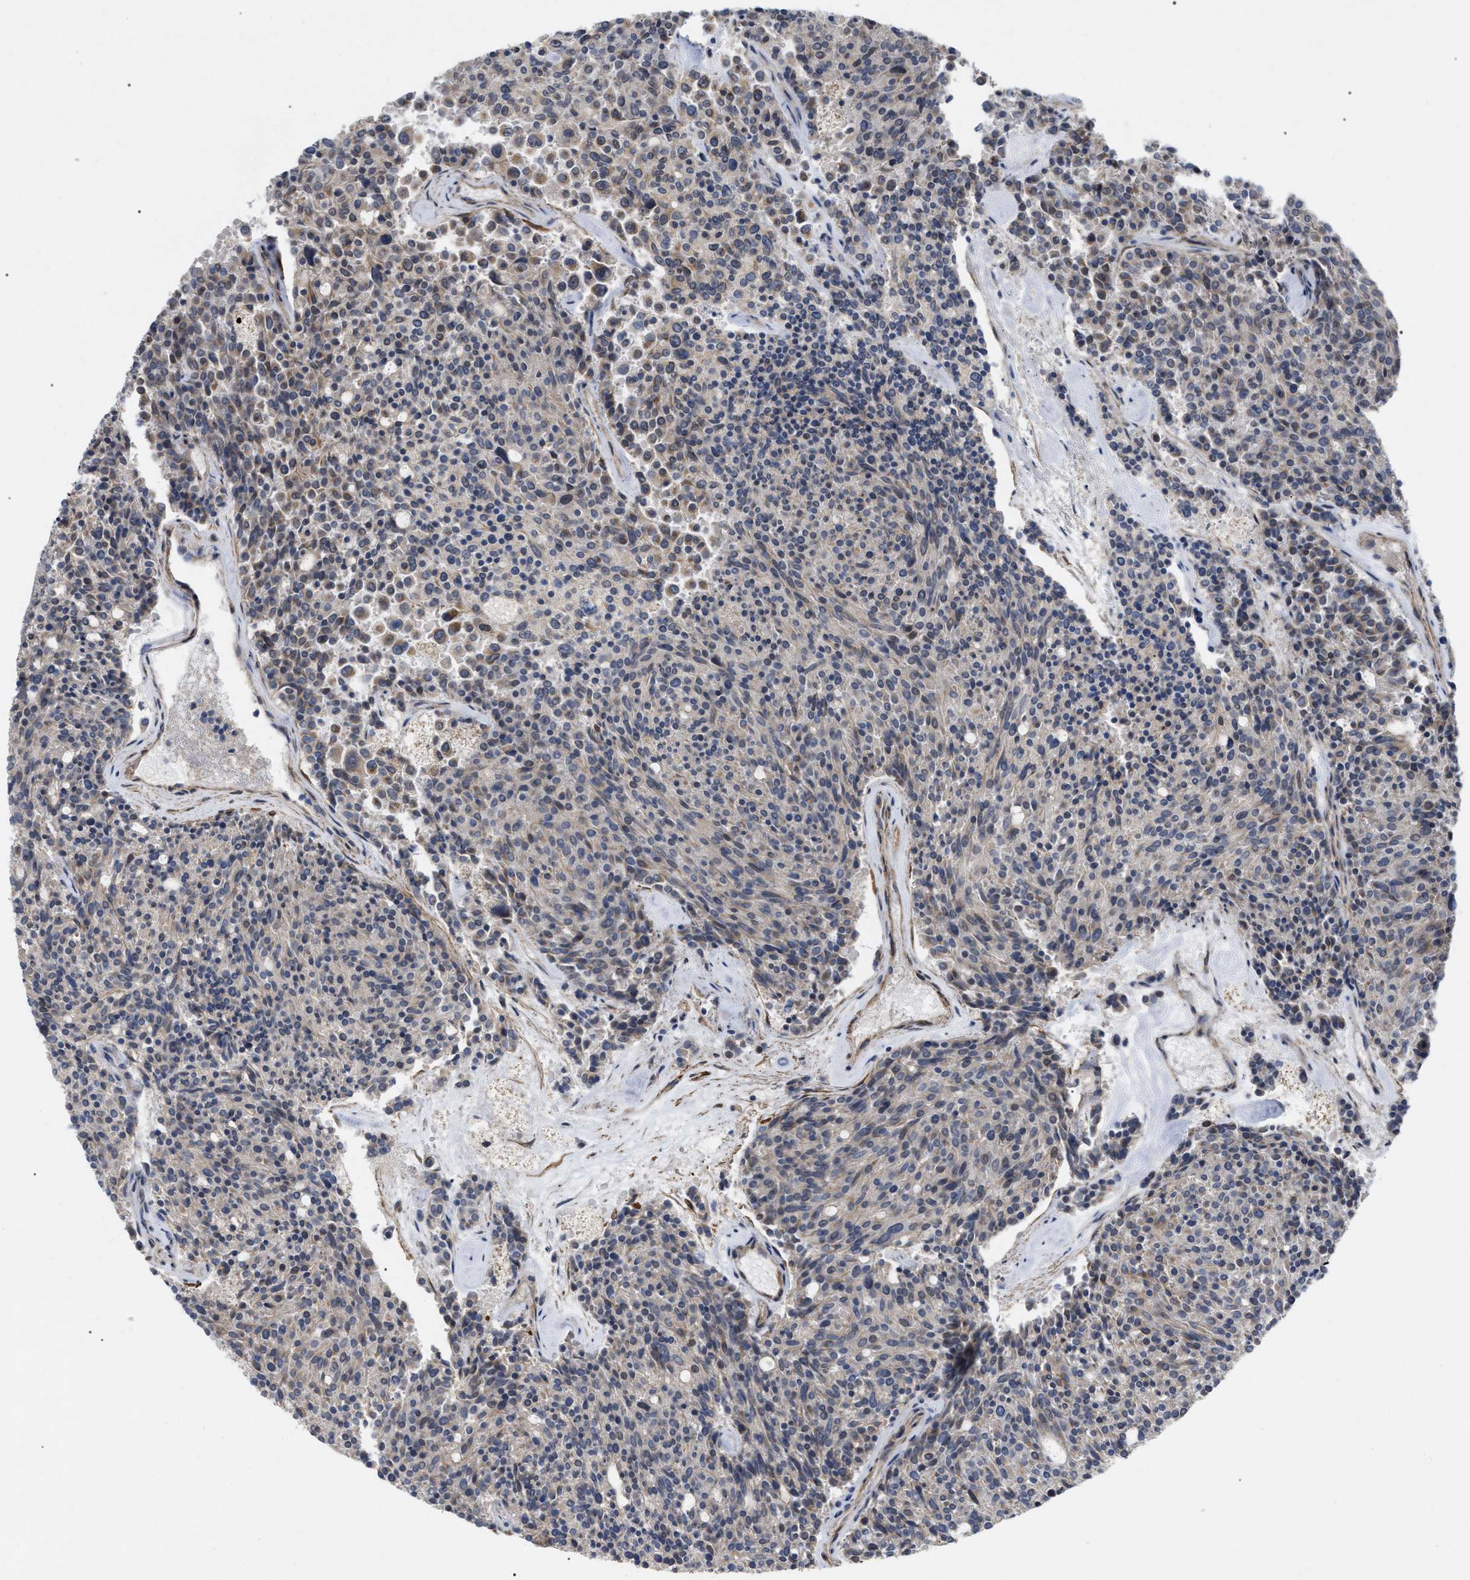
{"staining": {"intensity": "weak", "quantity": "<25%", "location": "cytoplasmic/membranous"}, "tissue": "carcinoid", "cell_type": "Tumor cells", "image_type": "cancer", "snomed": [{"axis": "morphology", "description": "Carcinoid, malignant, NOS"}, {"axis": "topography", "description": "Pancreas"}], "caption": "An immunohistochemistry (IHC) micrograph of carcinoid (malignant) is shown. There is no staining in tumor cells of carcinoid (malignant).", "gene": "ST6GALNAC6", "patient": {"sex": "female", "age": 54}}